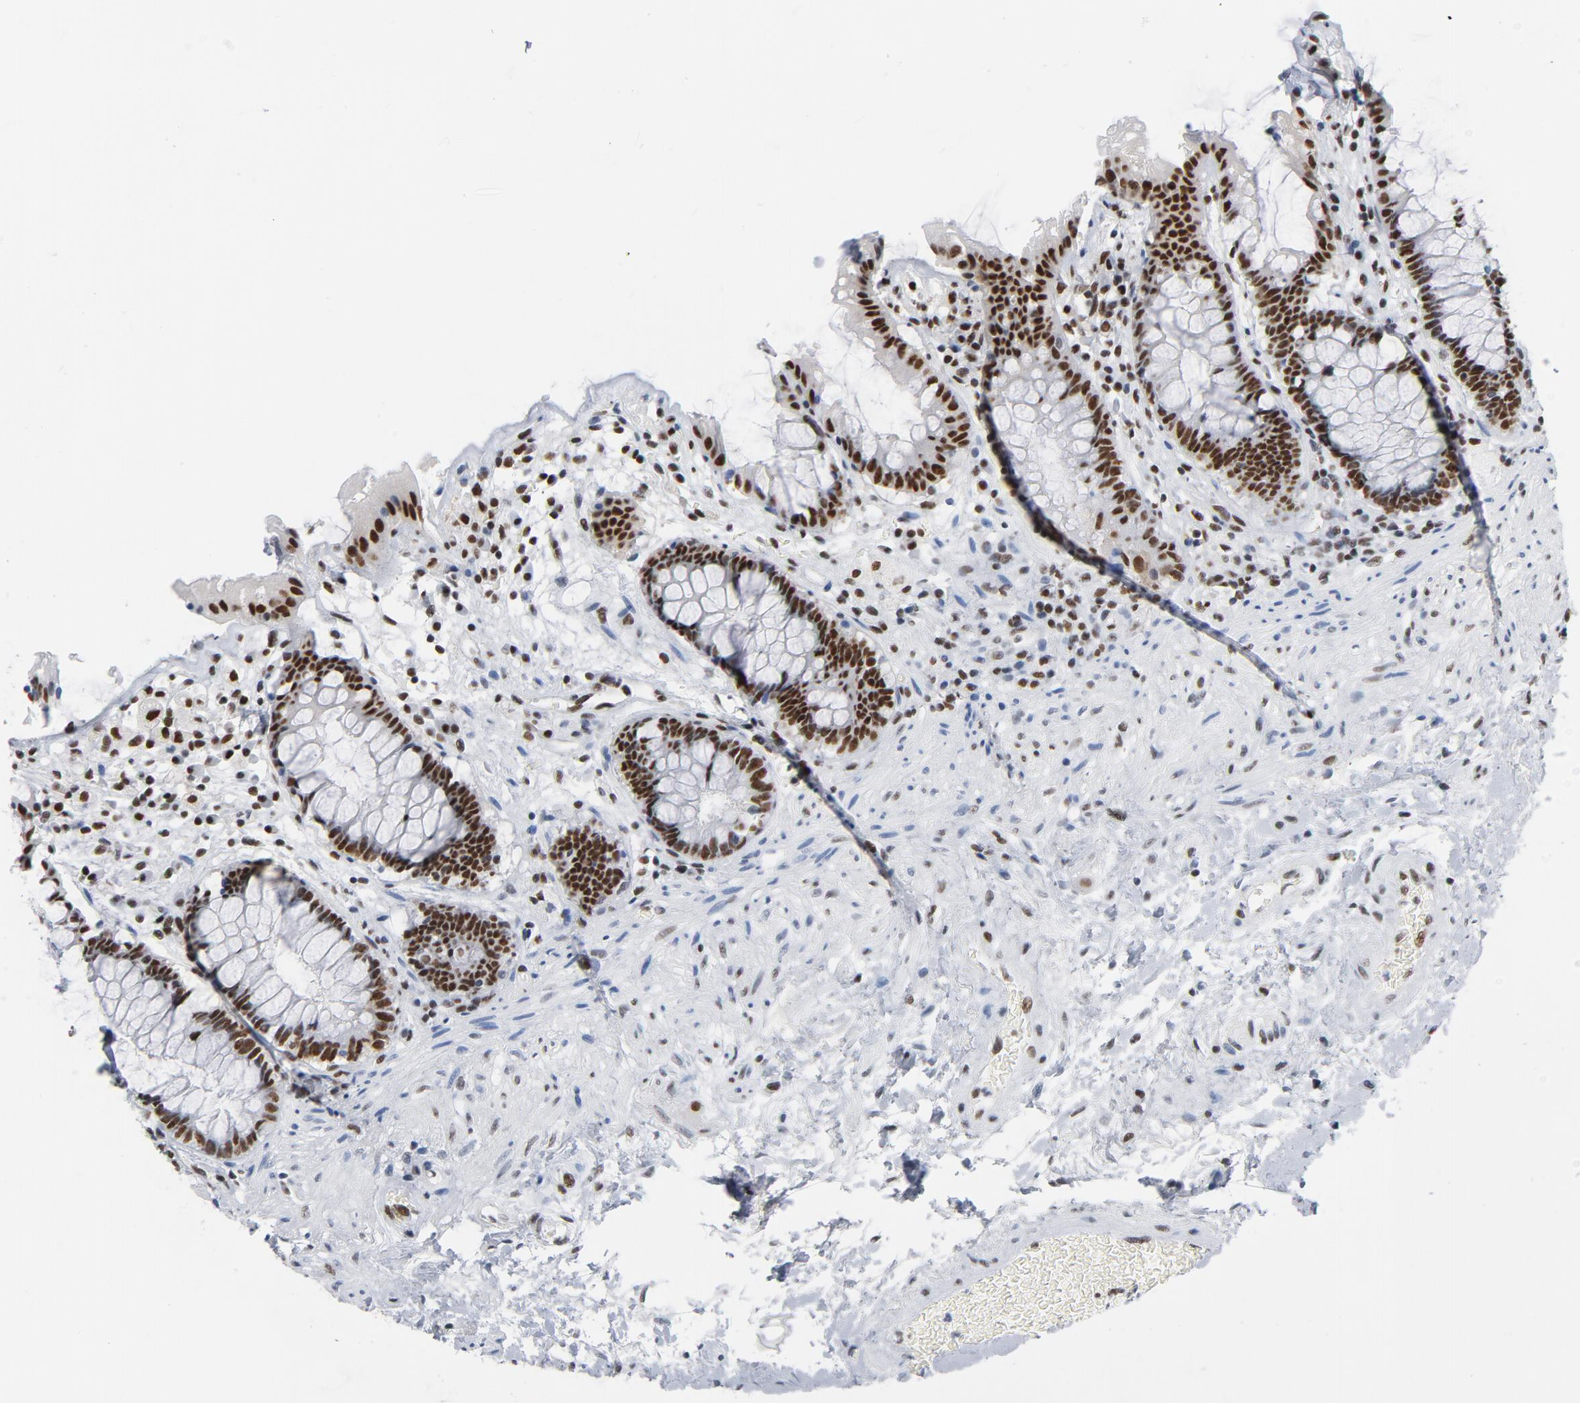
{"staining": {"intensity": "strong", "quantity": ">75%", "location": "nuclear"}, "tissue": "rectum", "cell_type": "Glandular cells", "image_type": "normal", "snomed": [{"axis": "morphology", "description": "Normal tissue, NOS"}, {"axis": "topography", "description": "Rectum"}], "caption": "Protein staining exhibits strong nuclear expression in about >75% of glandular cells in normal rectum.", "gene": "CSTF2", "patient": {"sex": "female", "age": 46}}